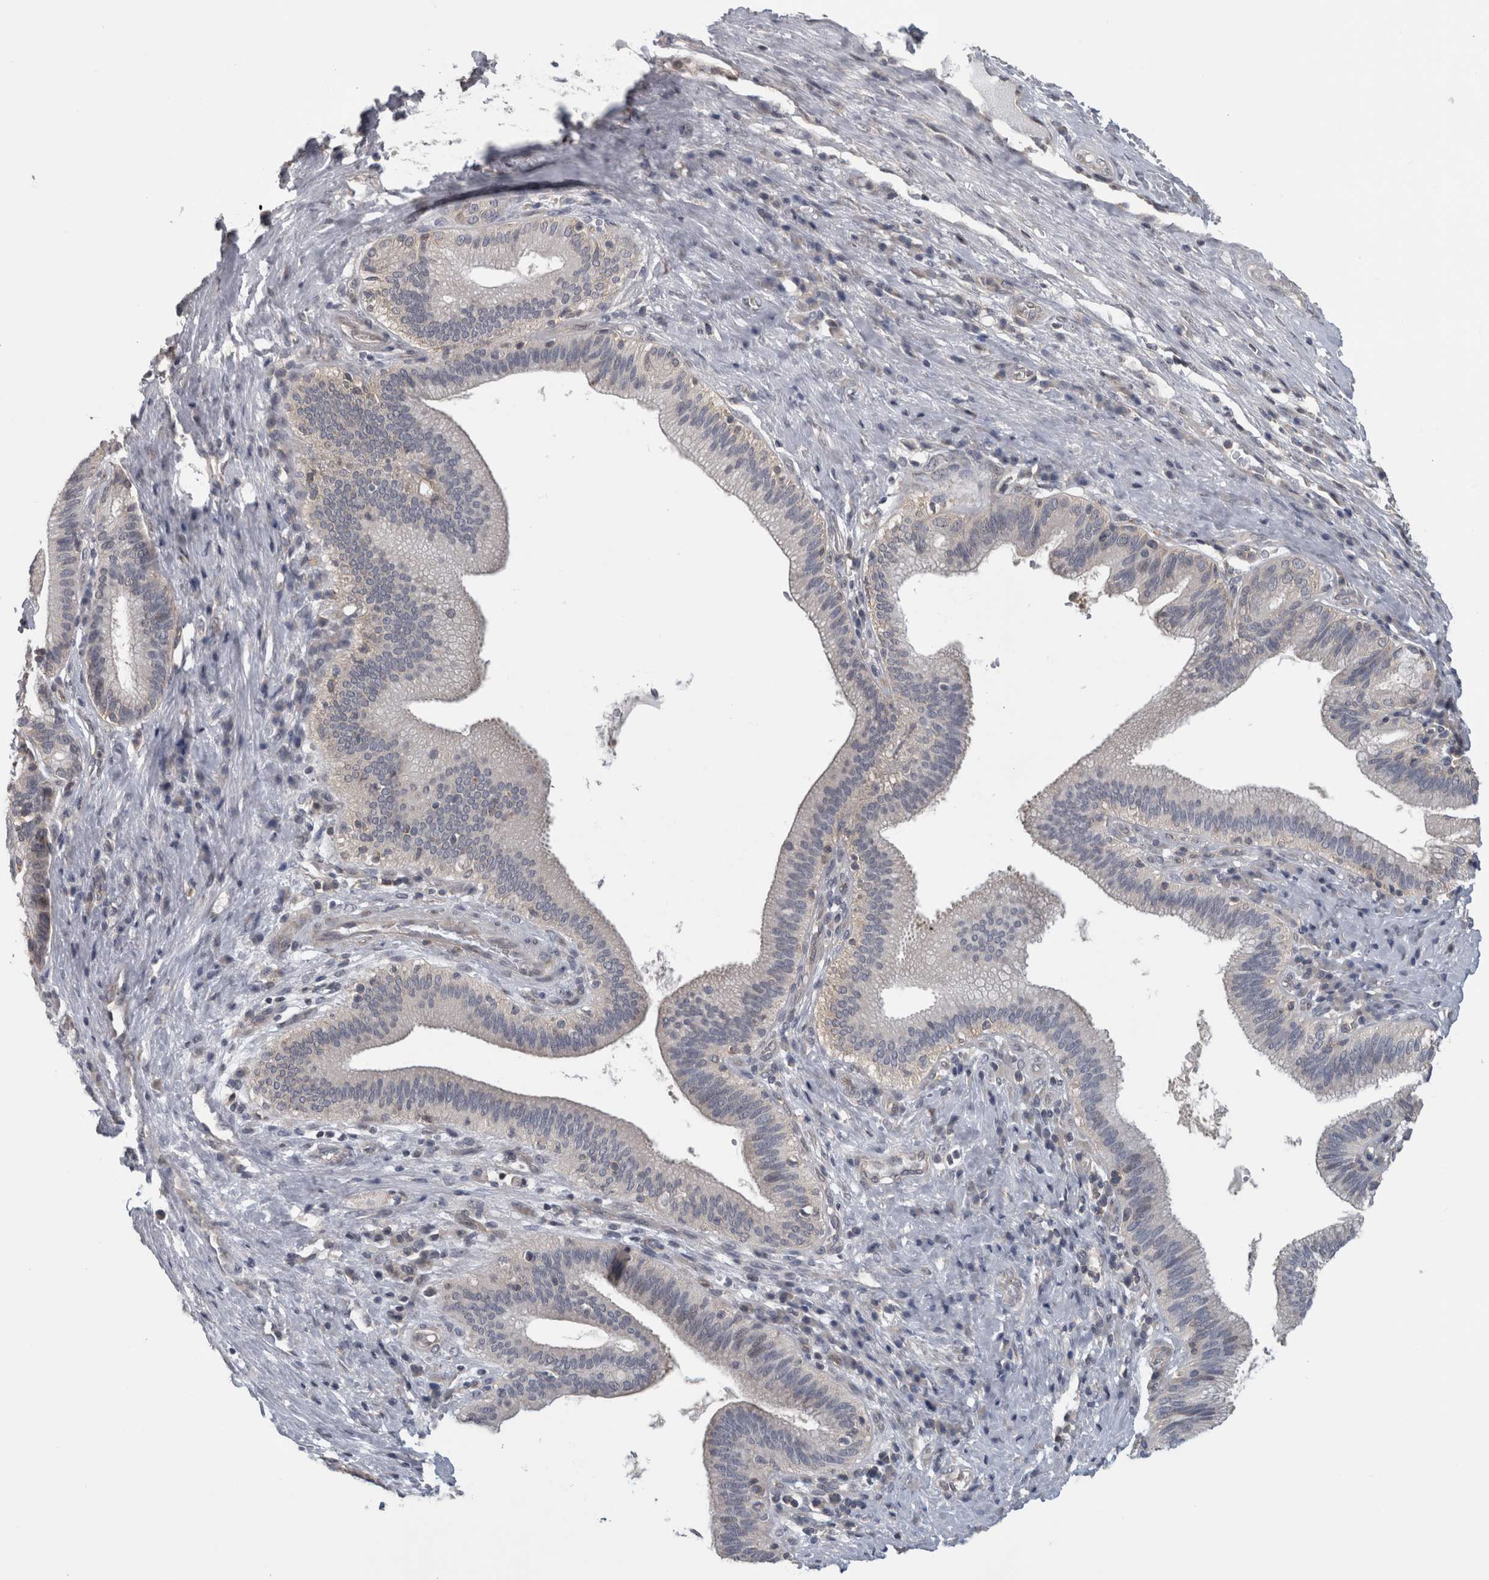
{"staining": {"intensity": "negative", "quantity": "none", "location": "none"}, "tissue": "liver cancer", "cell_type": "Tumor cells", "image_type": "cancer", "snomed": [{"axis": "morphology", "description": "Normal tissue, NOS"}, {"axis": "morphology", "description": "Cholangiocarcinoma"}, {"axis": "topography", "description": "Liver"}, {"axis": "topography", "description": "Peripheral nerve tissue"}], "caption": "Immunohistochemistry photomicrograph of cholangiocarcinoma (liver) stained for a protein (brown), which reveals no staining in tumor cells.", "gene": "ATXN2", "patient": {"sex": "female", "age": 73}}